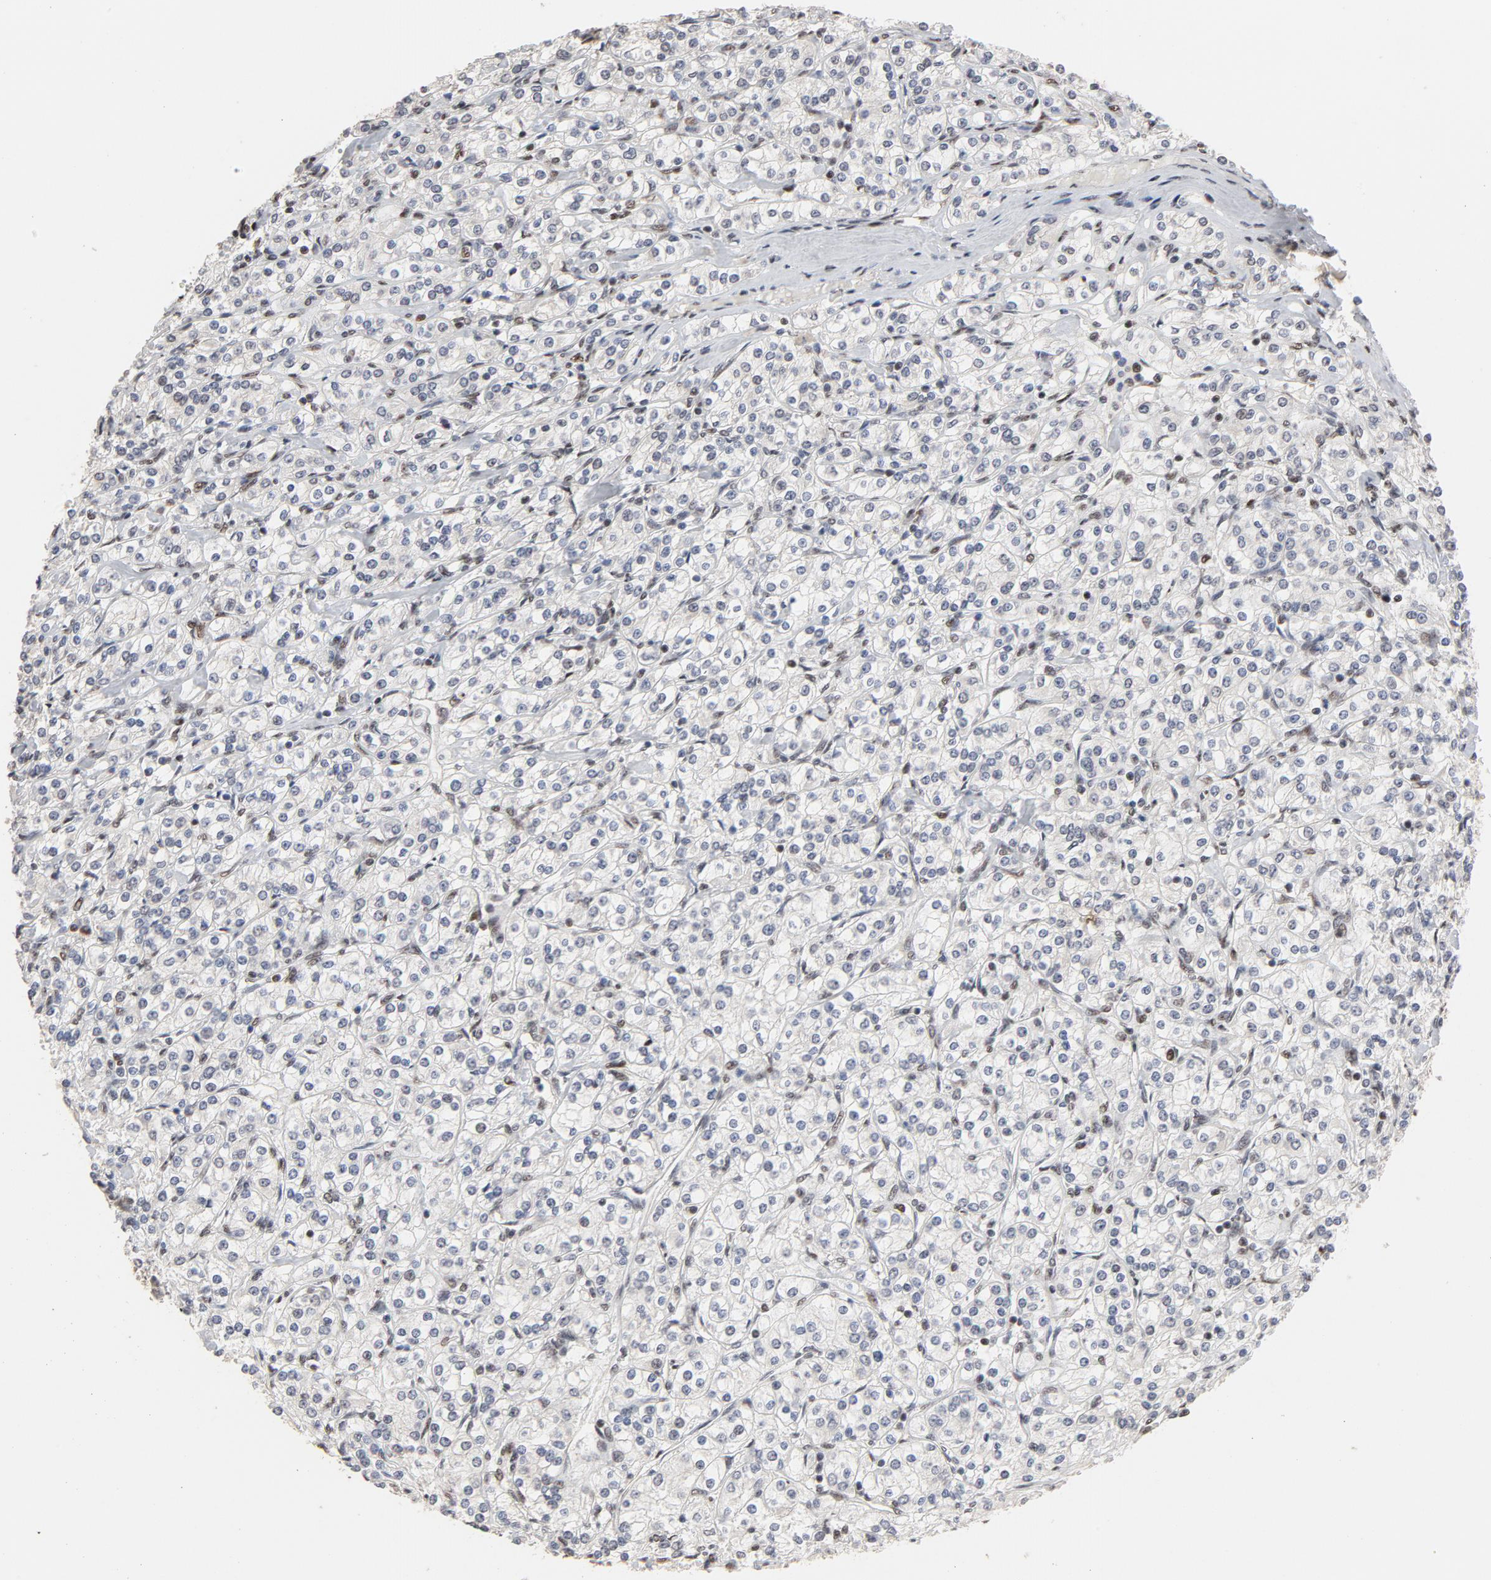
{"staining": {"intensity": "moderate", "quantity": "<25%", "location": "nuclear"}, "tissue": "renal cancer", "cell_type": "Tumor cells", "image_type": "cancer", "snomed": [{"axis": "morphology", "description": "Adenocarcinoma, NOS"}, {"axis": "topography", "description": "Kidney"}], "caption": "Immunohistochemistry (IHC) of adenocarcinoma (renal) exhibits low levels of moderate nuclear staining in about <25% of tumor cells.", "gene": "TP53RK", "patient": {"sex": "male", "age": 77}}